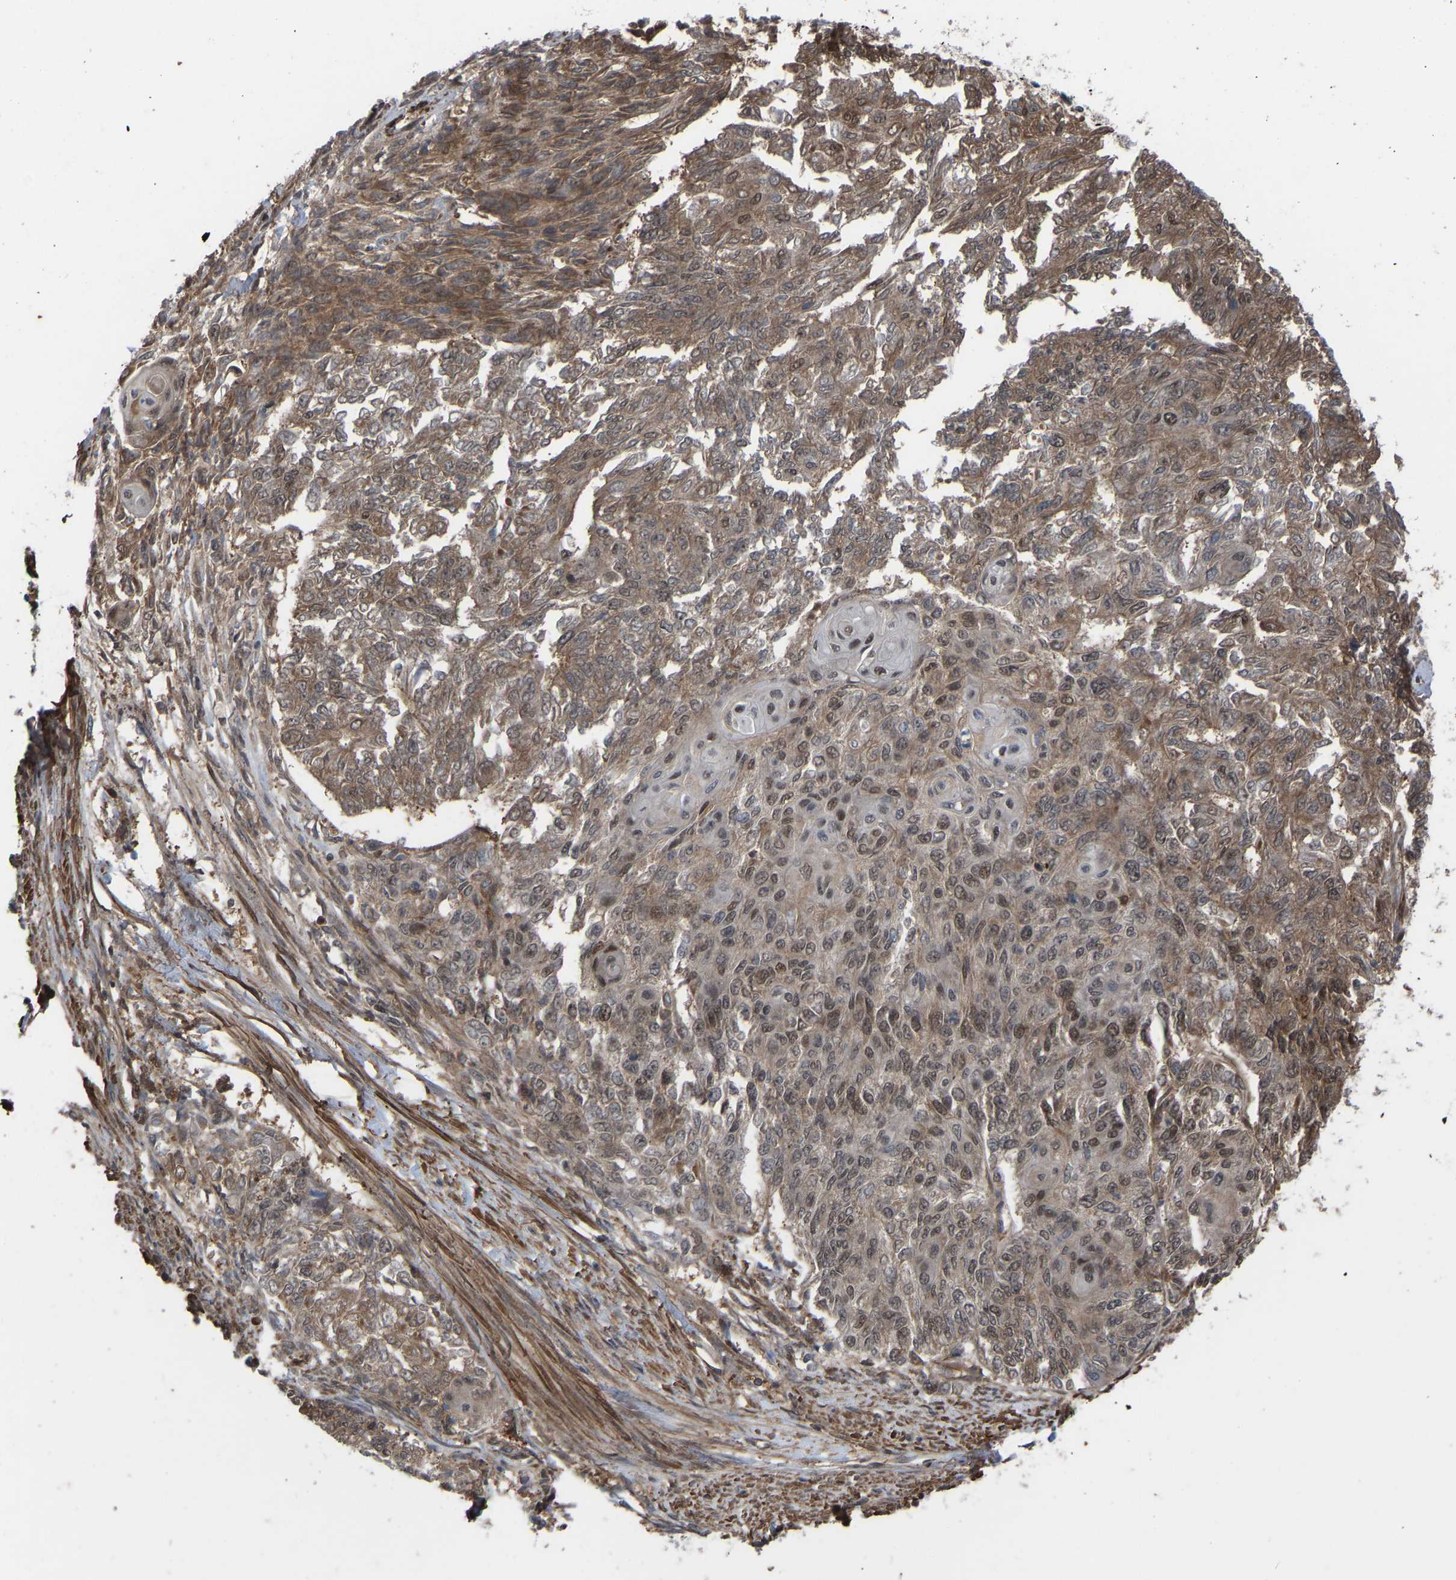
{"staining": {"intensity": "moderate", "quantity": ">75%", "location": "cytoplasmic/membranous,nuclear"}, "tissue": "endometrial cancer", "cell_type": "Tumor cells", "image_type": "cancer", "snomed": [{"axis": "morphology", "description": "Adenocarcinoma, NOS"}, {"axis": "topography", "description": "Endometrium"}], "caption": "Endometrial cancer (adenocarcinoma) stained with a brown dye displays moderate cytoplasmic/membranous and nuclear positive staining in approximately >75% of tumor cells.", "gene": "CYP7B1", "patient": {"sex": "female", "age": 32}}